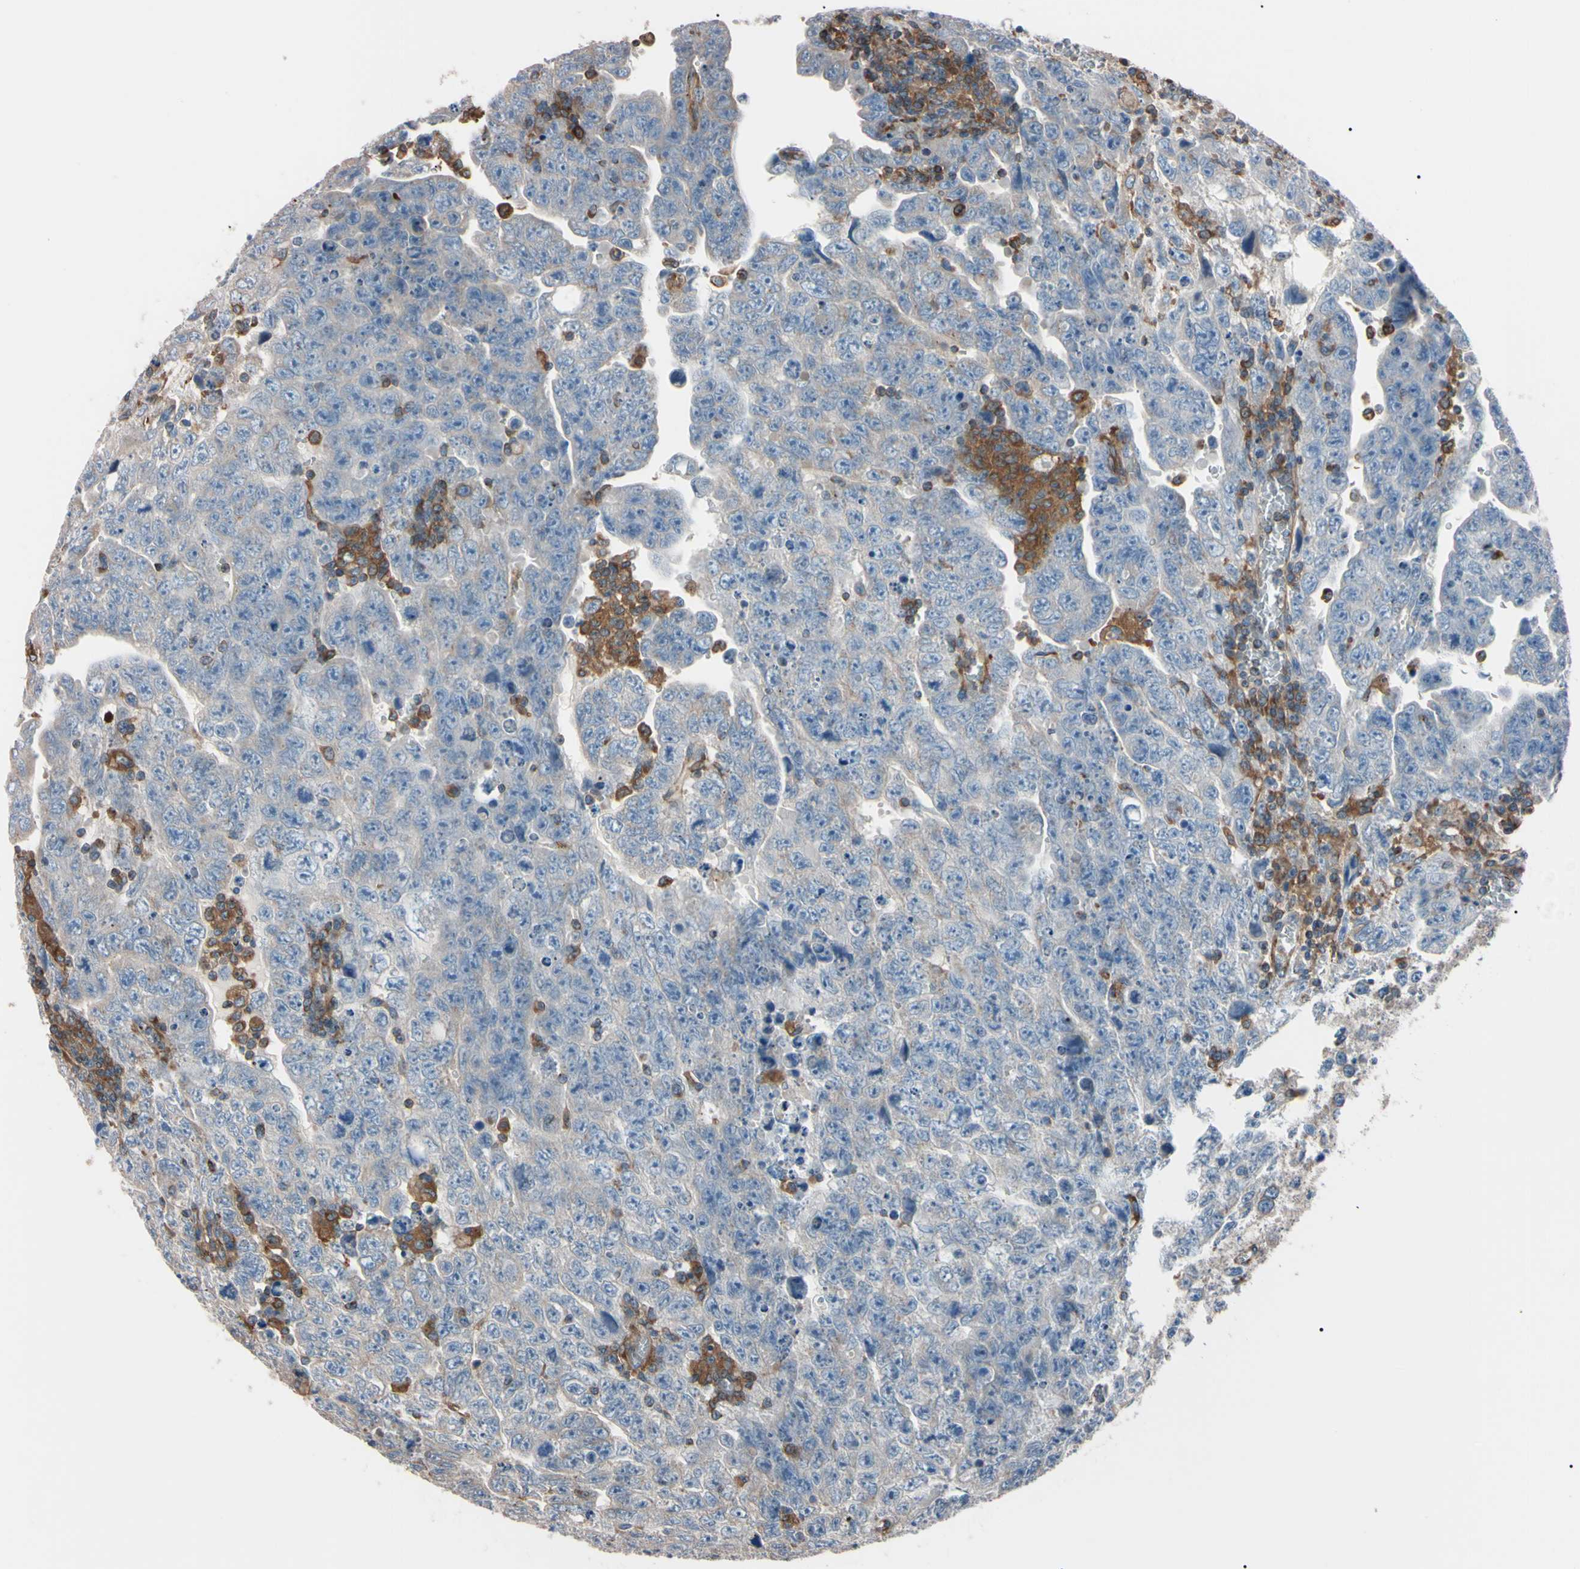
{"staining": {"intensity": "weak", "quantity": ">75%", "location": "cytoplasmic/membranous"}, "tissue": "testis cancer", "cell_type": "Tumor cells", "image_type": "cancer", "snomed": [{"axis": "morphology", "description": "Carcinoma, Embryonal, NOS"}, {"axis": "topography", "description": "Testis"}], "caption": "DAB immunohistochemical staining of embryonal carcinoma (testis) reveals weak cytoplasmic/membranous protein expression in approximately >75% of tumor cells. (Brightfield microscopy of DAB IHC at high magnification).", "gene": "PRKACA", "patient": {"sex": "male", "age": 28}}